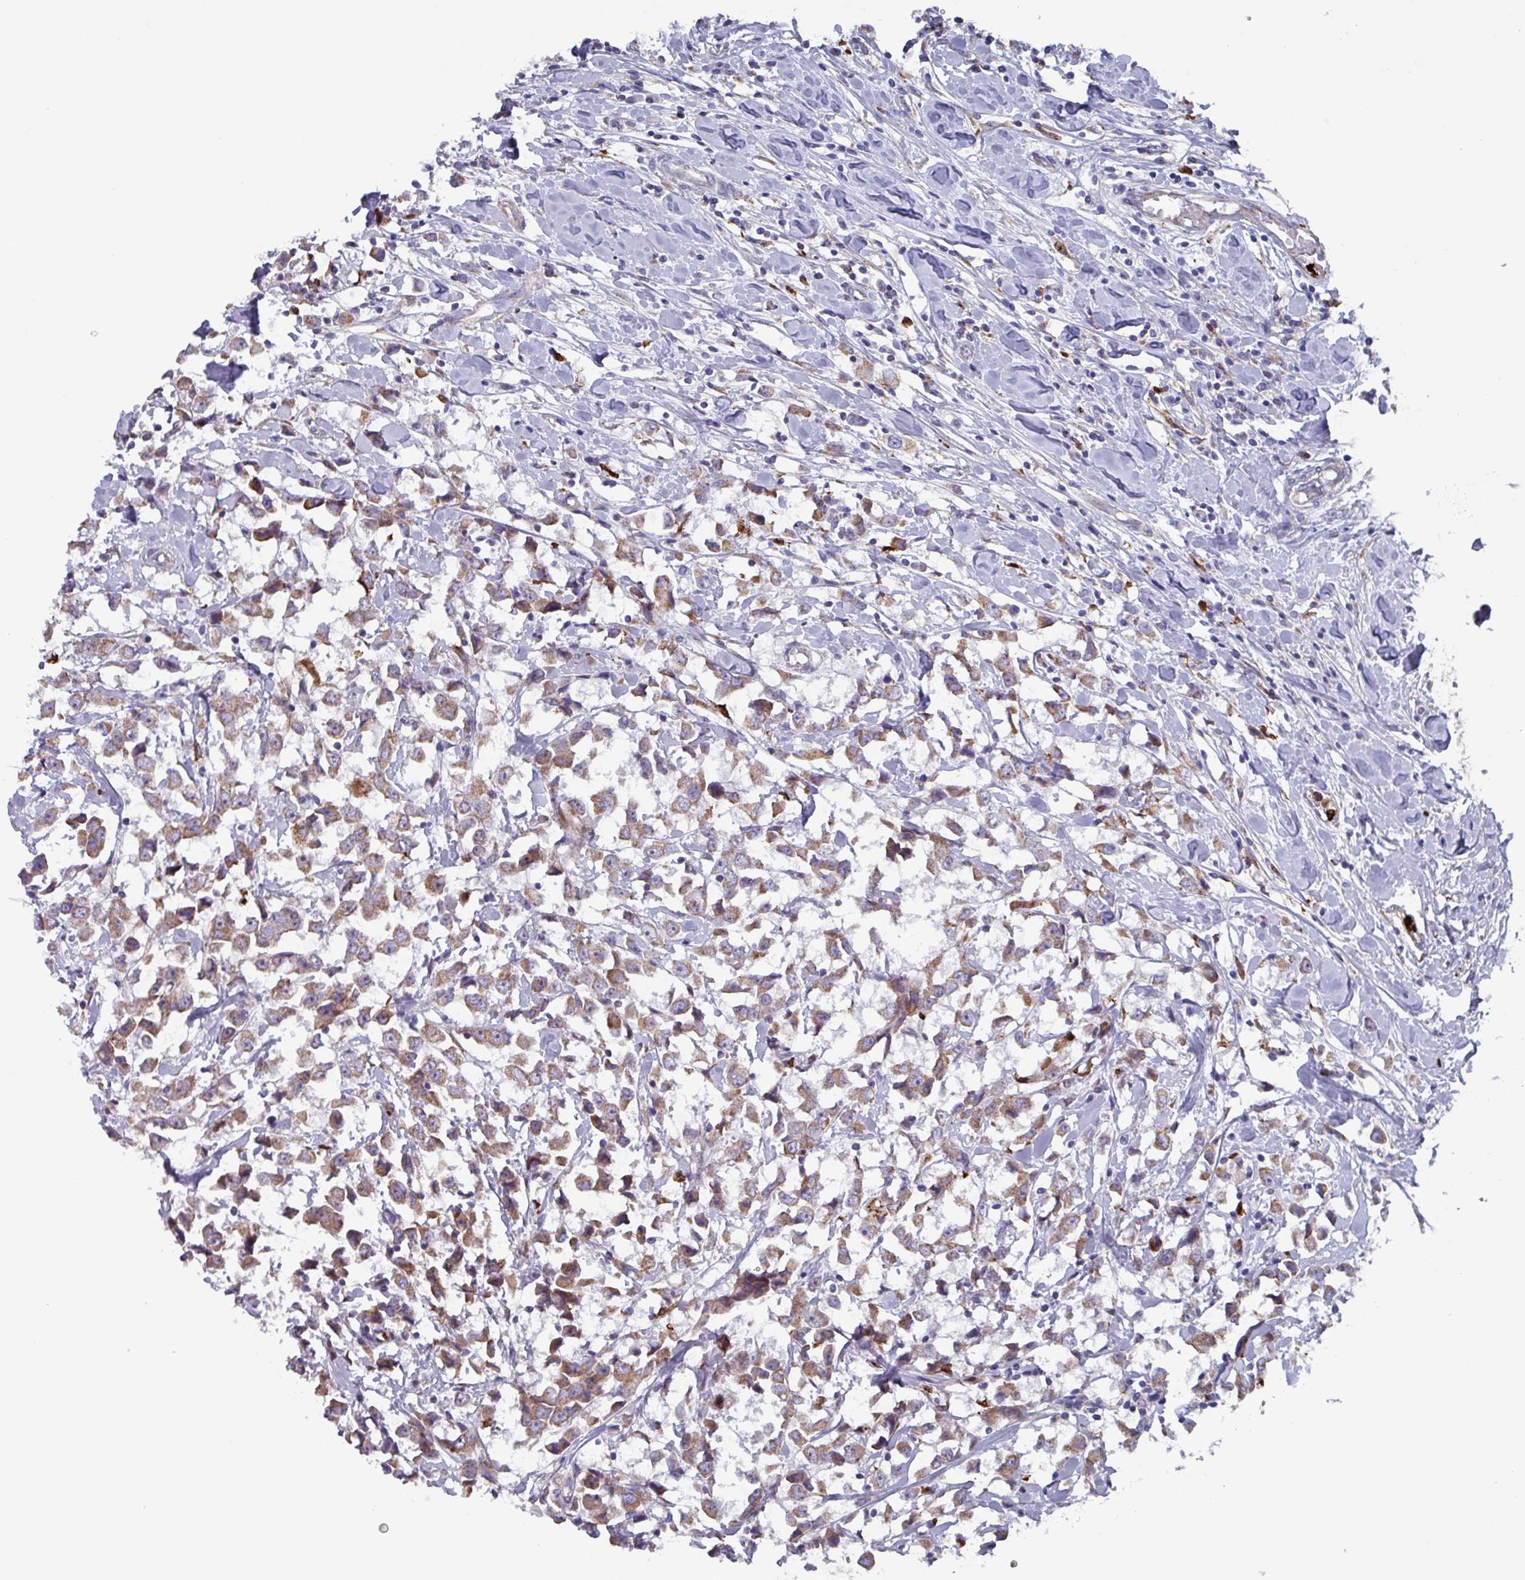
{"staining": {"intensity": "moderate", "quantity": ">75%", "location": "cytoplasmic/membranous"}, "tissue": "breast cancer", "cell_type": "Tumor cells", "image_type": "cancer", "snomed": [{"axis": "morphology", "description": "Duct carcinoma"}, {"axis": "topography", "description": "Breast"}], "caption": "Protein staining exhibits moderate cytoplasmic/membranous expression in approximately >75% of tumor cells in infiltrating ductal carcinoma (breast).", "gene": "UQCC2", "patient": {"sex": "female", "age": 61}}